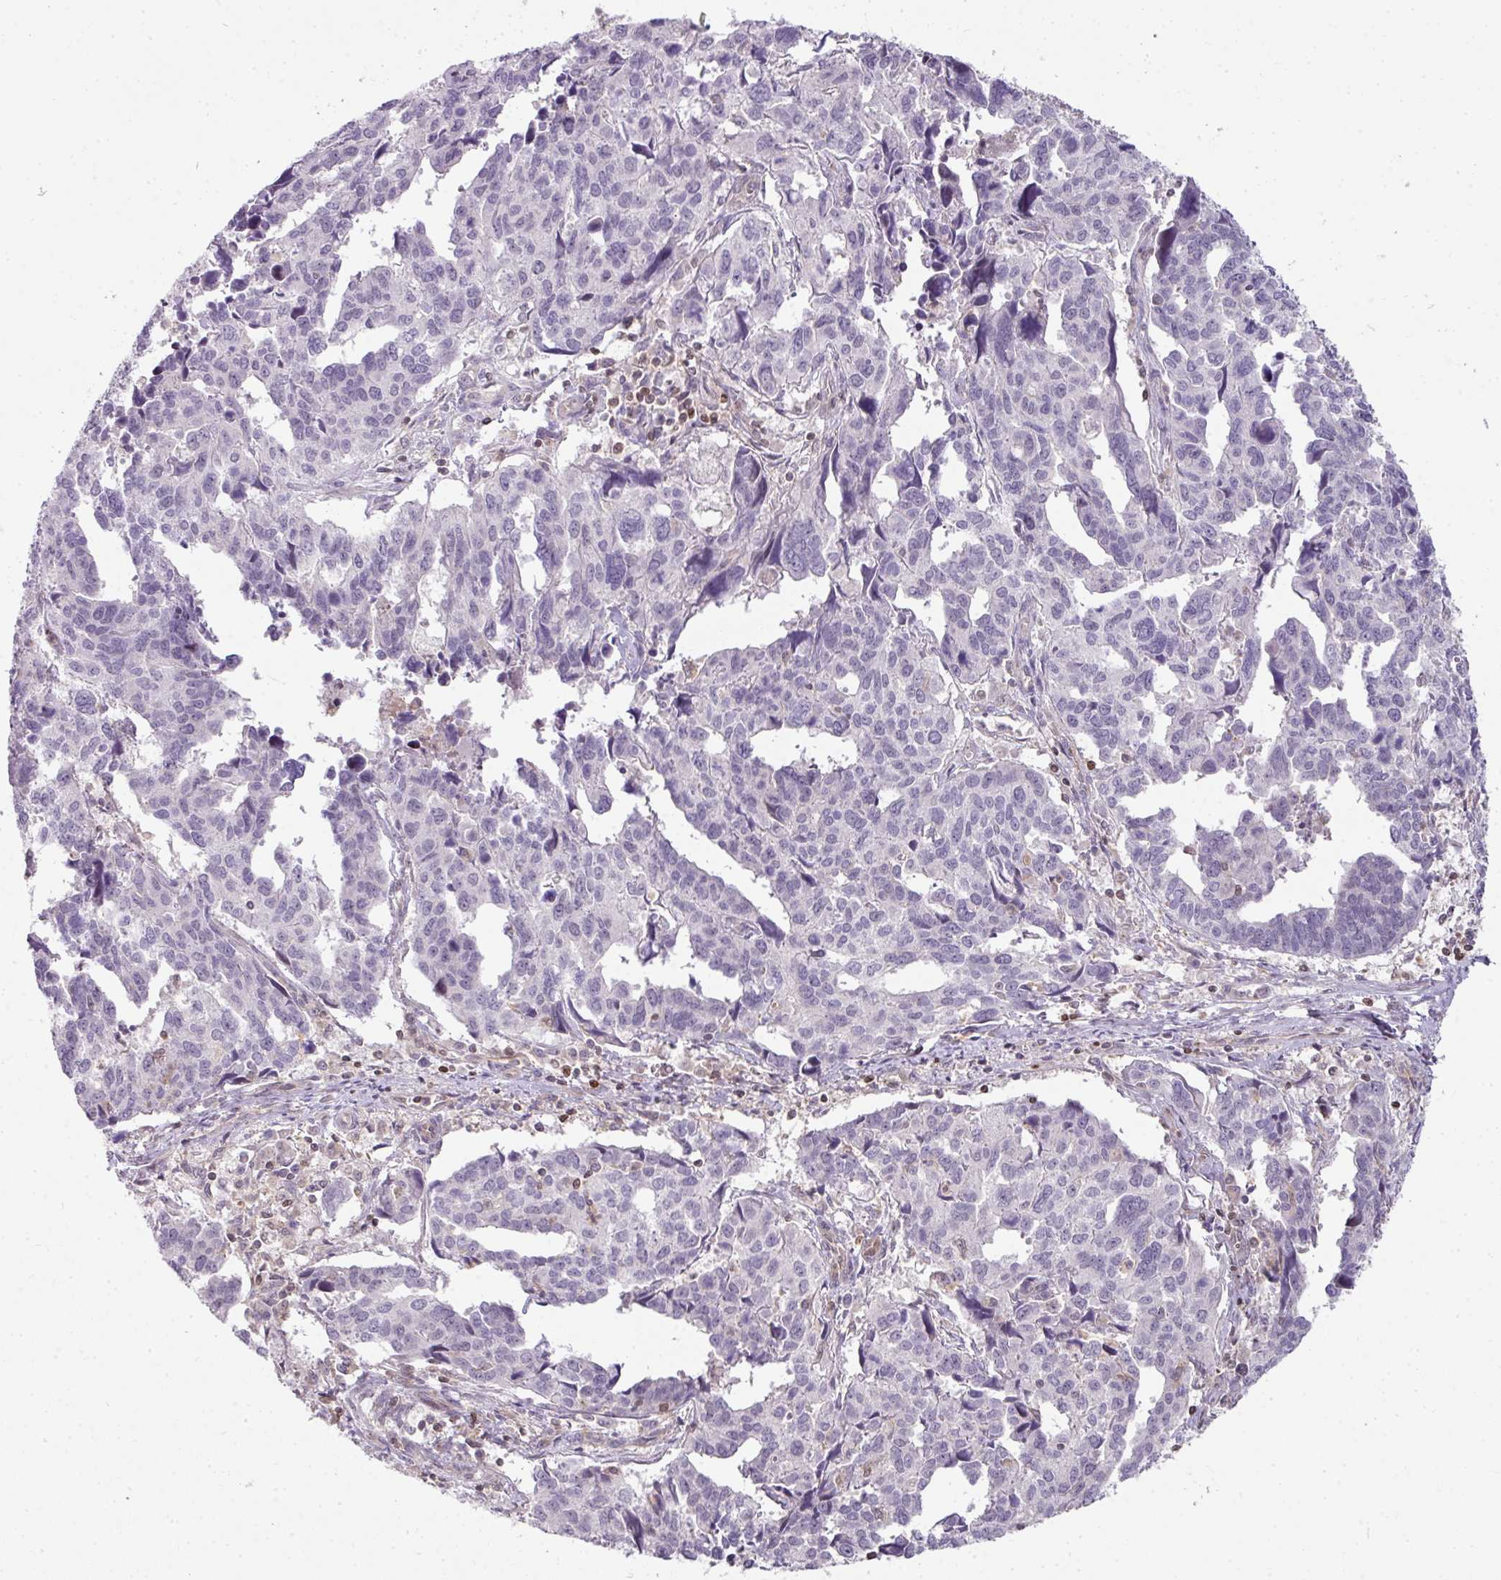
{"staining": {"intensity": "negative", "quantity": "none", "location": "none"}, "tissue": "endometrial cancer", "cell_type": "Tumor cells", "image_type": "cancer", "snomed": [{"axis": "morphology", "description": "Adenocarcinoma, NOS"}, {"axis": "topography", "description": "Endometrium"}], "caption": "IHC histopathology image of human endometrial adenocarcinoma stained for a protein (brown), which reveals no expression in tumor cells. (Brightfield microscopy of DAB immunohistochemistry (IHC) at high magnification).", "gene": "STAT5A", "patient": {"sex": "female", "age": 73}}